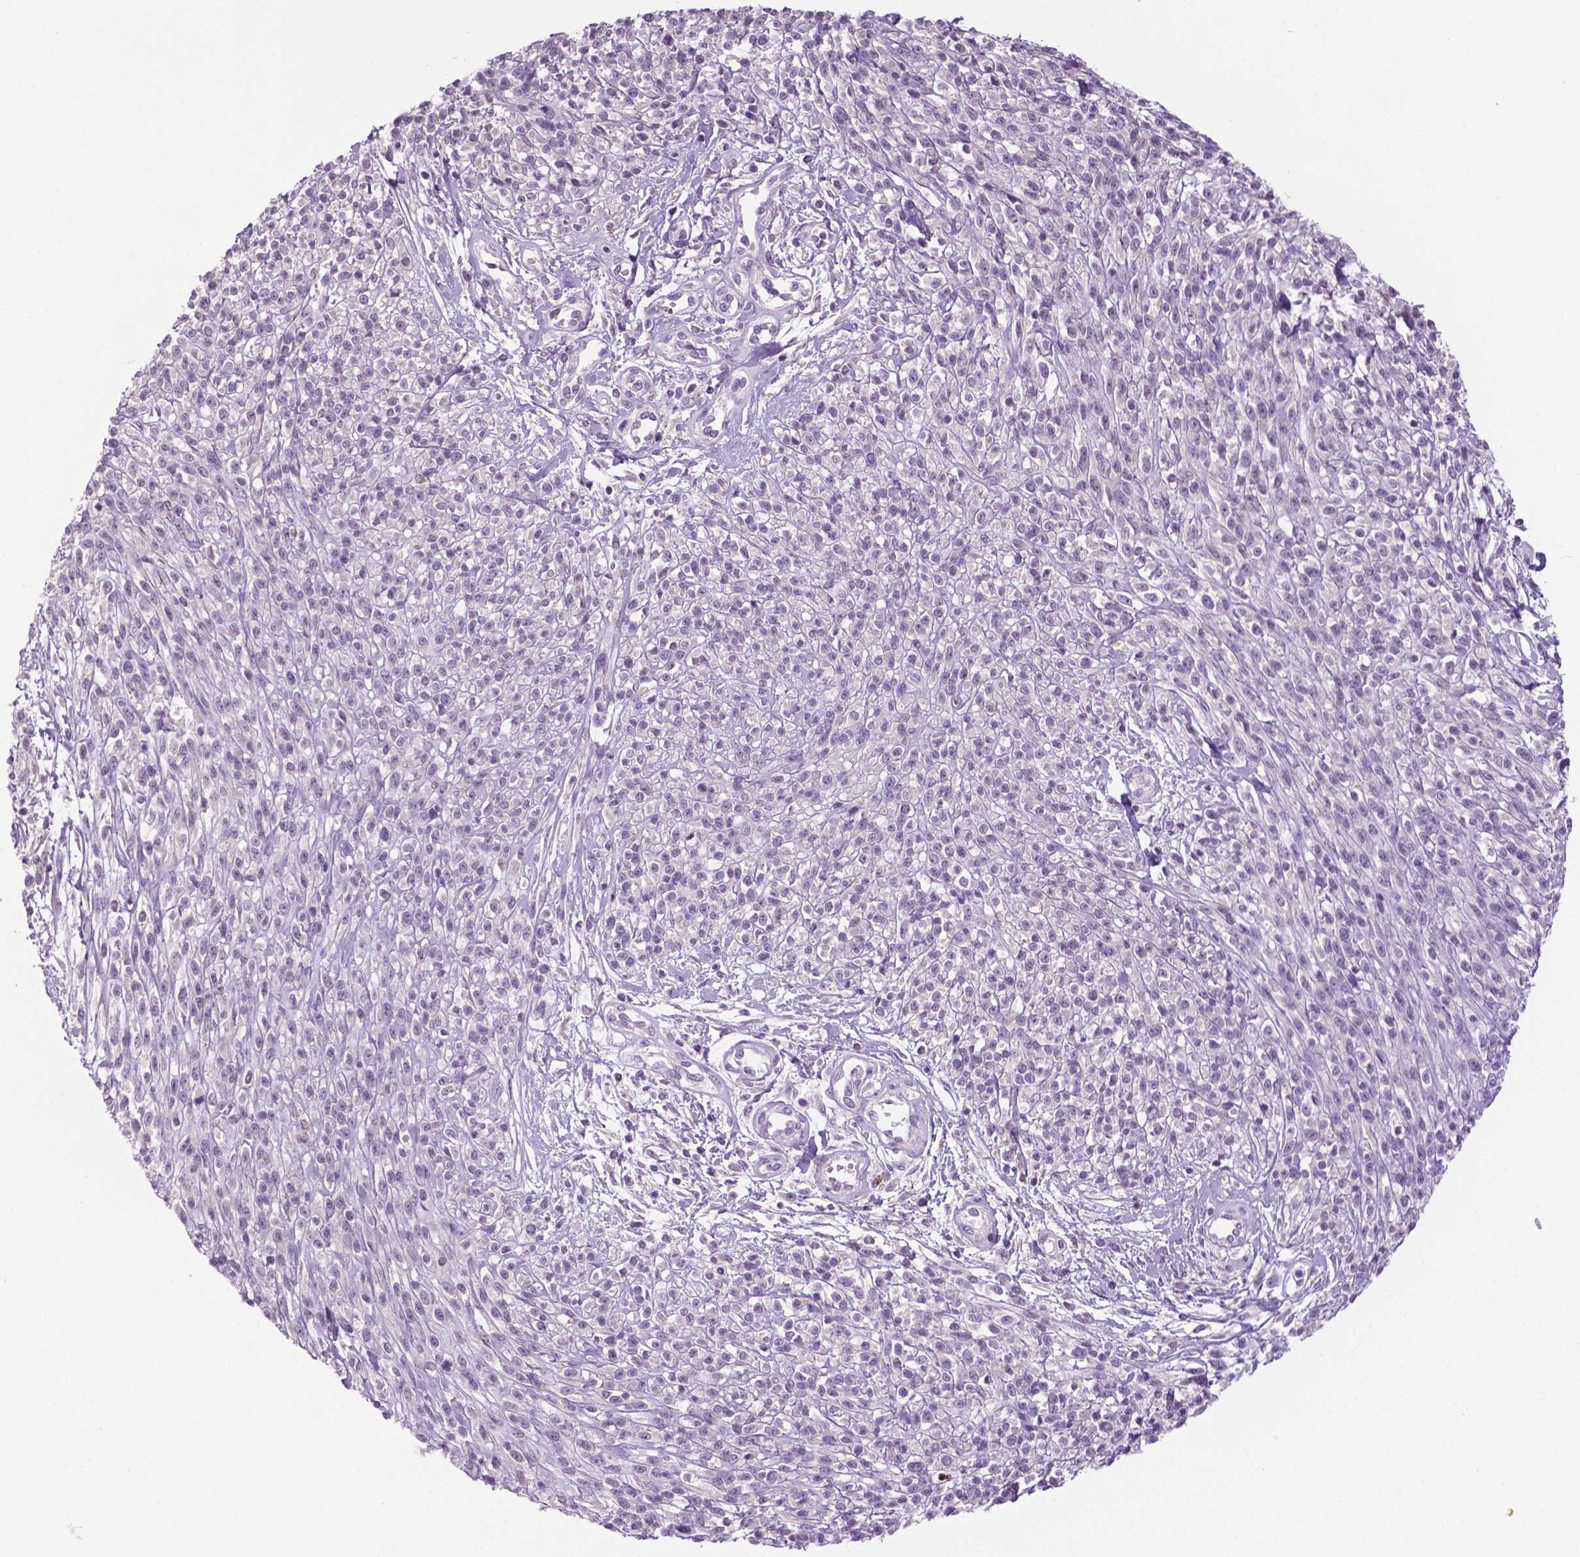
{"staining": {"intensity": "negative", "quantity": "none", "location": "none"}, "tissue": "melanoma", "cell_type": "Tumor cells", "image_type": "cancer", "snomed": [{"axis": "morphology", "description": "Malignant melanoma, NOS"}, {"axis": "topography", "description": "Skin"}, {"axis": "topography", "description": "Skin of trunk"}], "caption": "Immunohistochemical staining of human malignant melanoma exhibits no significant positivity in tumor cells.", "gene": "DNAH12", "patient": {"sex": "male", "age": 74}}